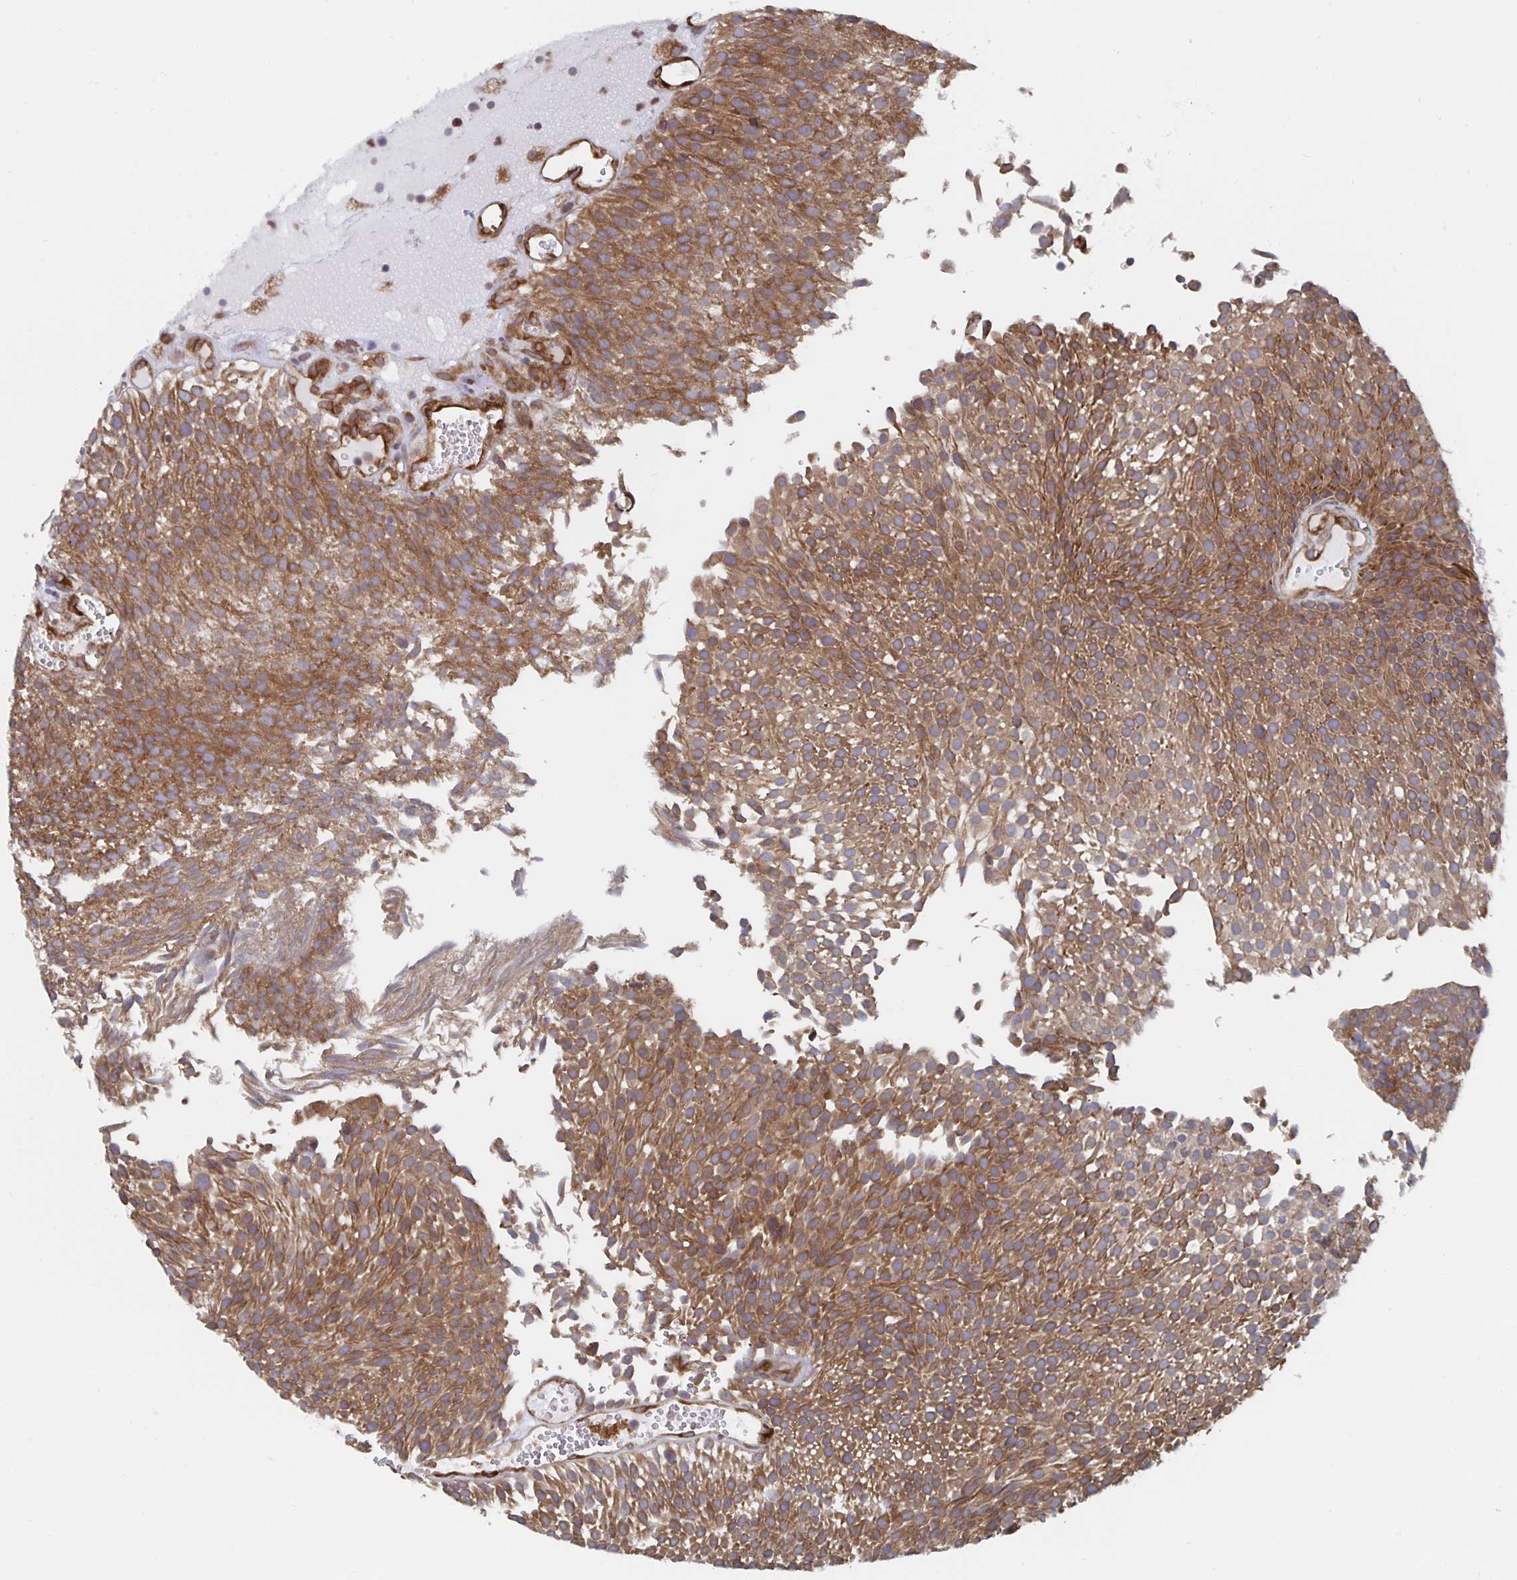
{"staining": {"intensity": "moderate", "quantity": ">75%", "location": "cytoplasmic/membranous"}, "tissue": "urothelial cancer", "cell_type": "Tumor cells", "image_type": "cancer", "snomed": [{"axis": "morphology", "description": "Urothelial carcinoma, Low grade"}, {"axis": "topography", "description": "Urinary bladder"}], "caption": "Protein staining by immunohistochemistry (IHC) shows moderate cytoplasmic/membranous staining in about >75% of tumor cells in low-grade urothelial carcinoma.", "gene": "BCAP29", "patient": {"sex": "female", "age": 79}}